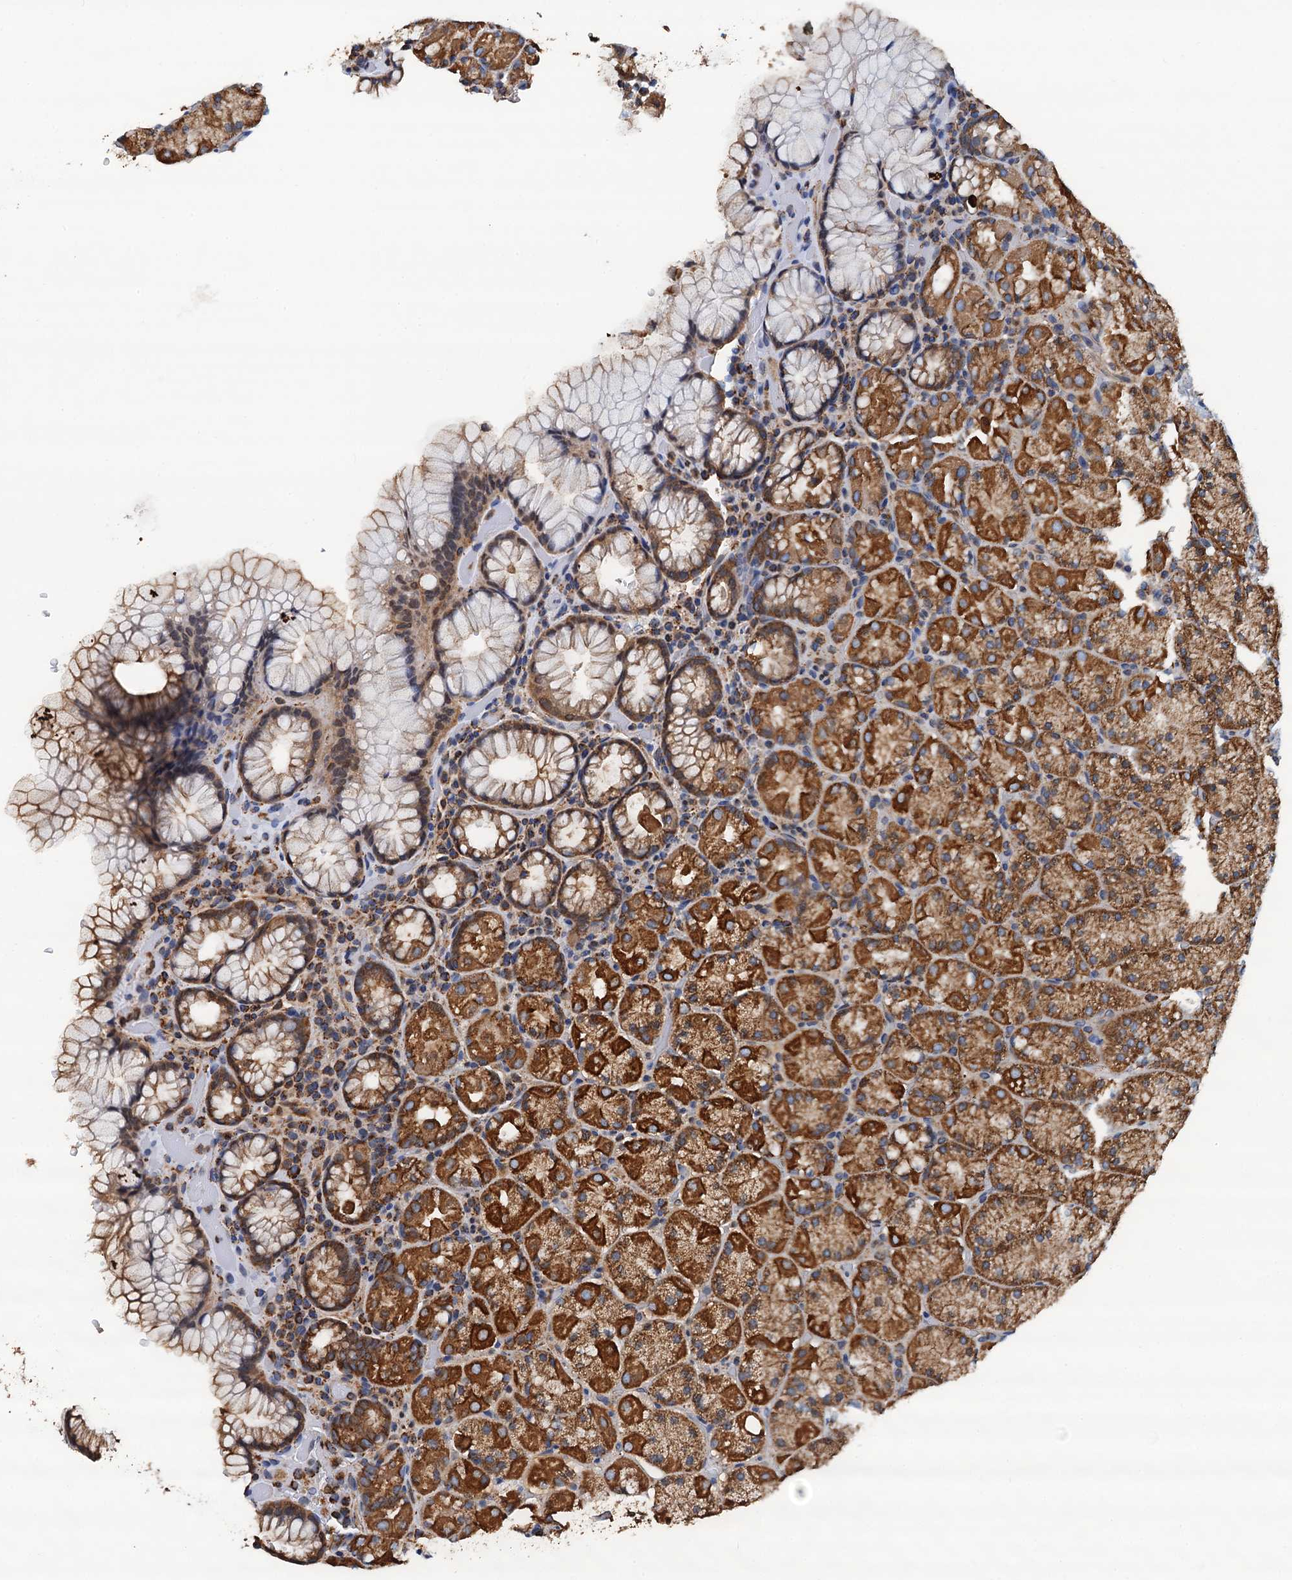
{"staining": {"intensity": "strong", "quantity": ">75%", "location": "cytoplasmic/membranous"}, "tissue": "stomach", "cell_type": "Glandular cells", "image_type": "normal", "snomed": [{"axis": "morphology", "description": "Normal tissue, NOS"}, {"axis": "topography", "description": "Stomach, upper"}, {"axis": "topography", "description": "Stomach, lower"}], "caption": "About >75% of glandular cells in normal human stomach reveal strong cytoplasmic/membranous protein expression as visualized by brown immunohistochemical staining.", "gene": "AAGAB", "patient": {"sex": "male", "age": 80}}